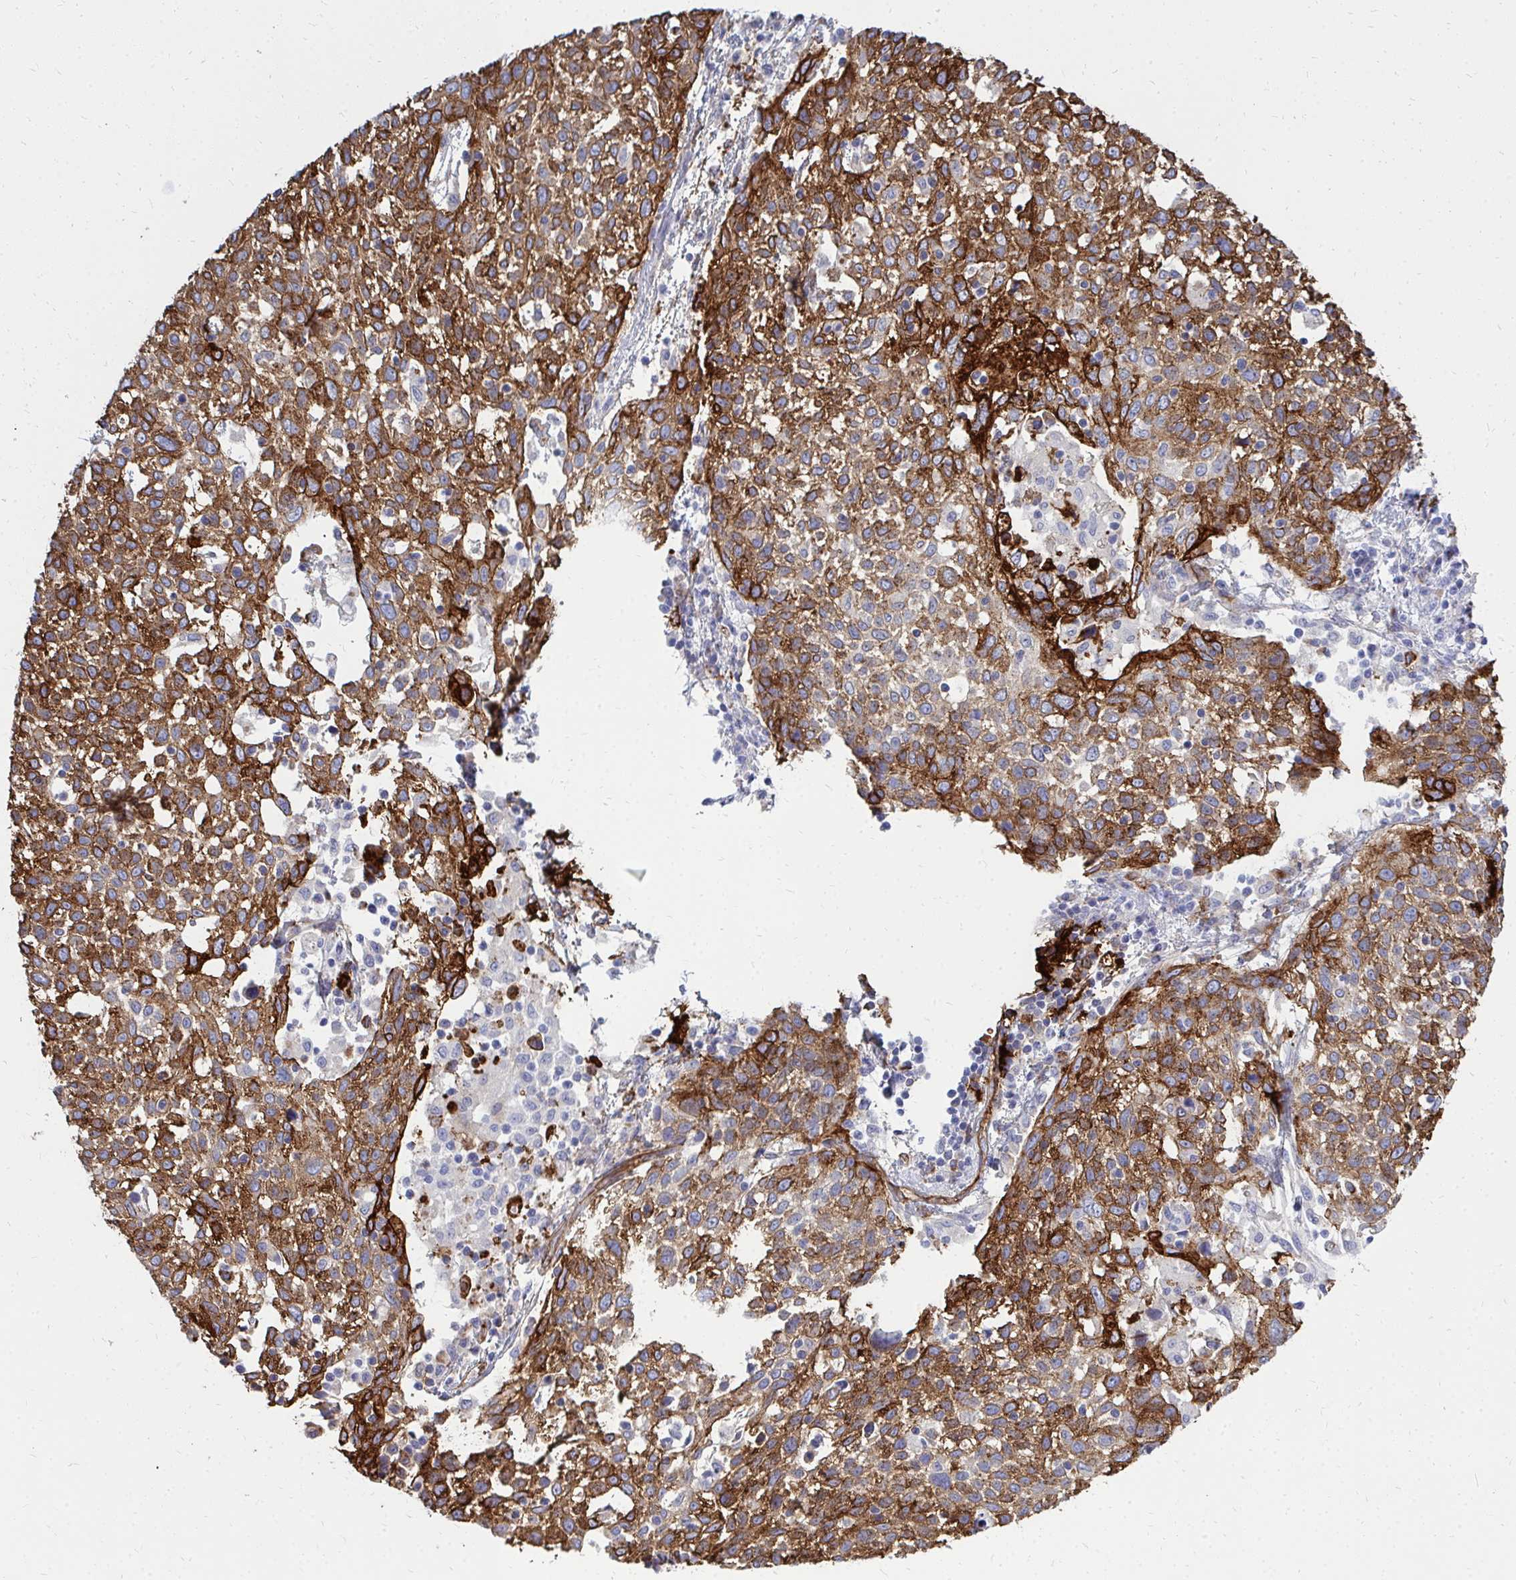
{"staining": {"intensity": "strong", "quantity": ">75%", "location": "cytoplasmic/membranous"}, "tissue": "cervical cancer", "cell_type": "Tumor cells", "image_type": "cancer", "snomed": [{"axis": "morphology", "description": "Squamous cell carcinoma, NOS"}, {"axis": "topography", "description": "Cervix"}], "caption": "Protein positivity by immunohistochemistry demonstrates strong cytoplasmic/membranous expression in about >75% of tumor cells in cervical cancer.", "gene": "MARCKSL1", "patient": {"sex": "female", "age": 61}}